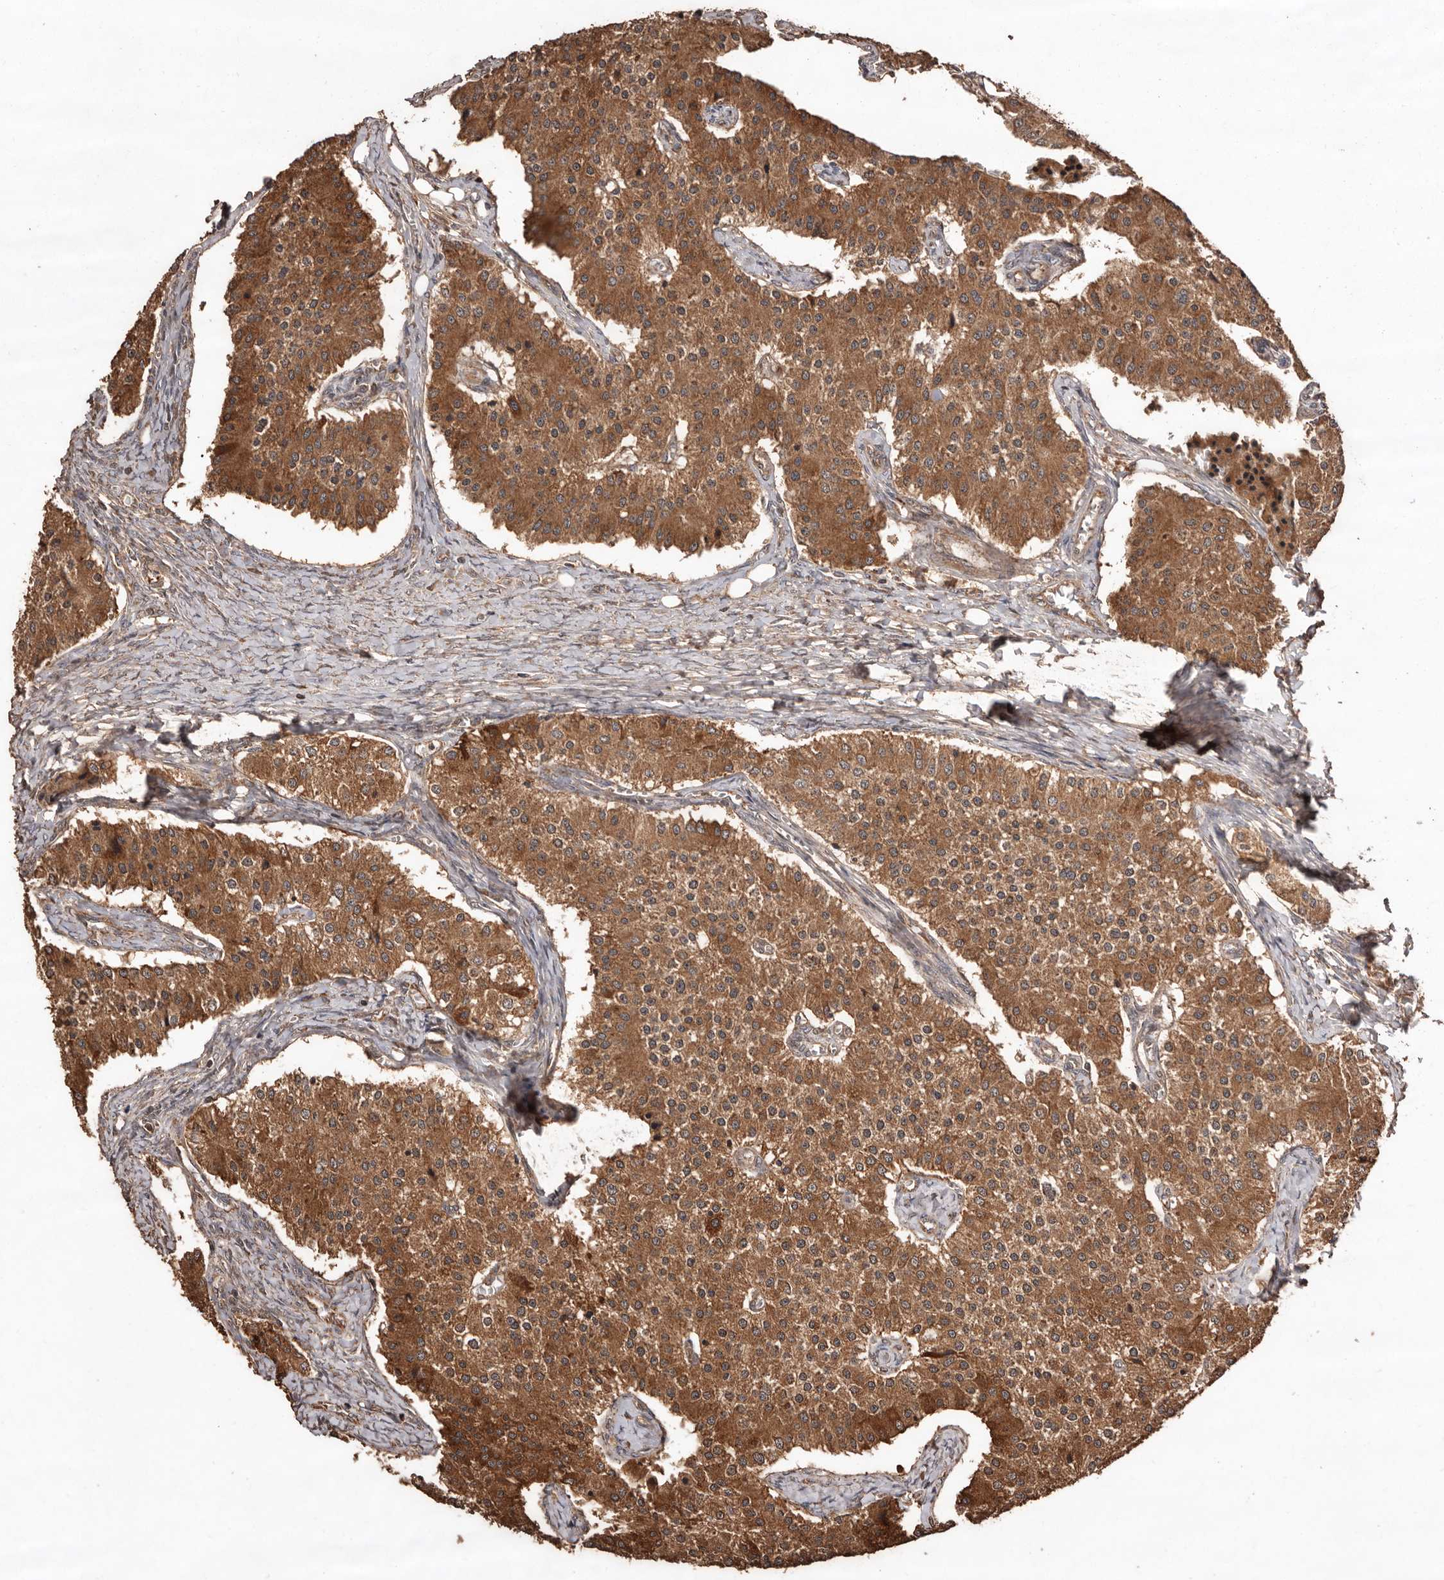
{"staining": {"intensity": "moderate", "quantity": ">75%", "location": "cytoplasmic/membranous"}, "tissue": "carcinoid", "cell_type": "Tumor cells", "image_type": "cancer", "snomed": [{"axis": "morphology", "description": "Carcinoid, malignant, NOS"}, {"axis": "topography", "description": "Colon"}], "caption": "Immunohistochemistry micrograph of neoplastic tissue: human carcinoid stained using IHC displays medium levels of moderate protein expression localized specifically in the cytoplasmic/membranous of tumor cells, appearing as a cytoplasmic/membranous brown color.", "gene": "RWDD1", "patient": {"sex": "female", "age": 52}}